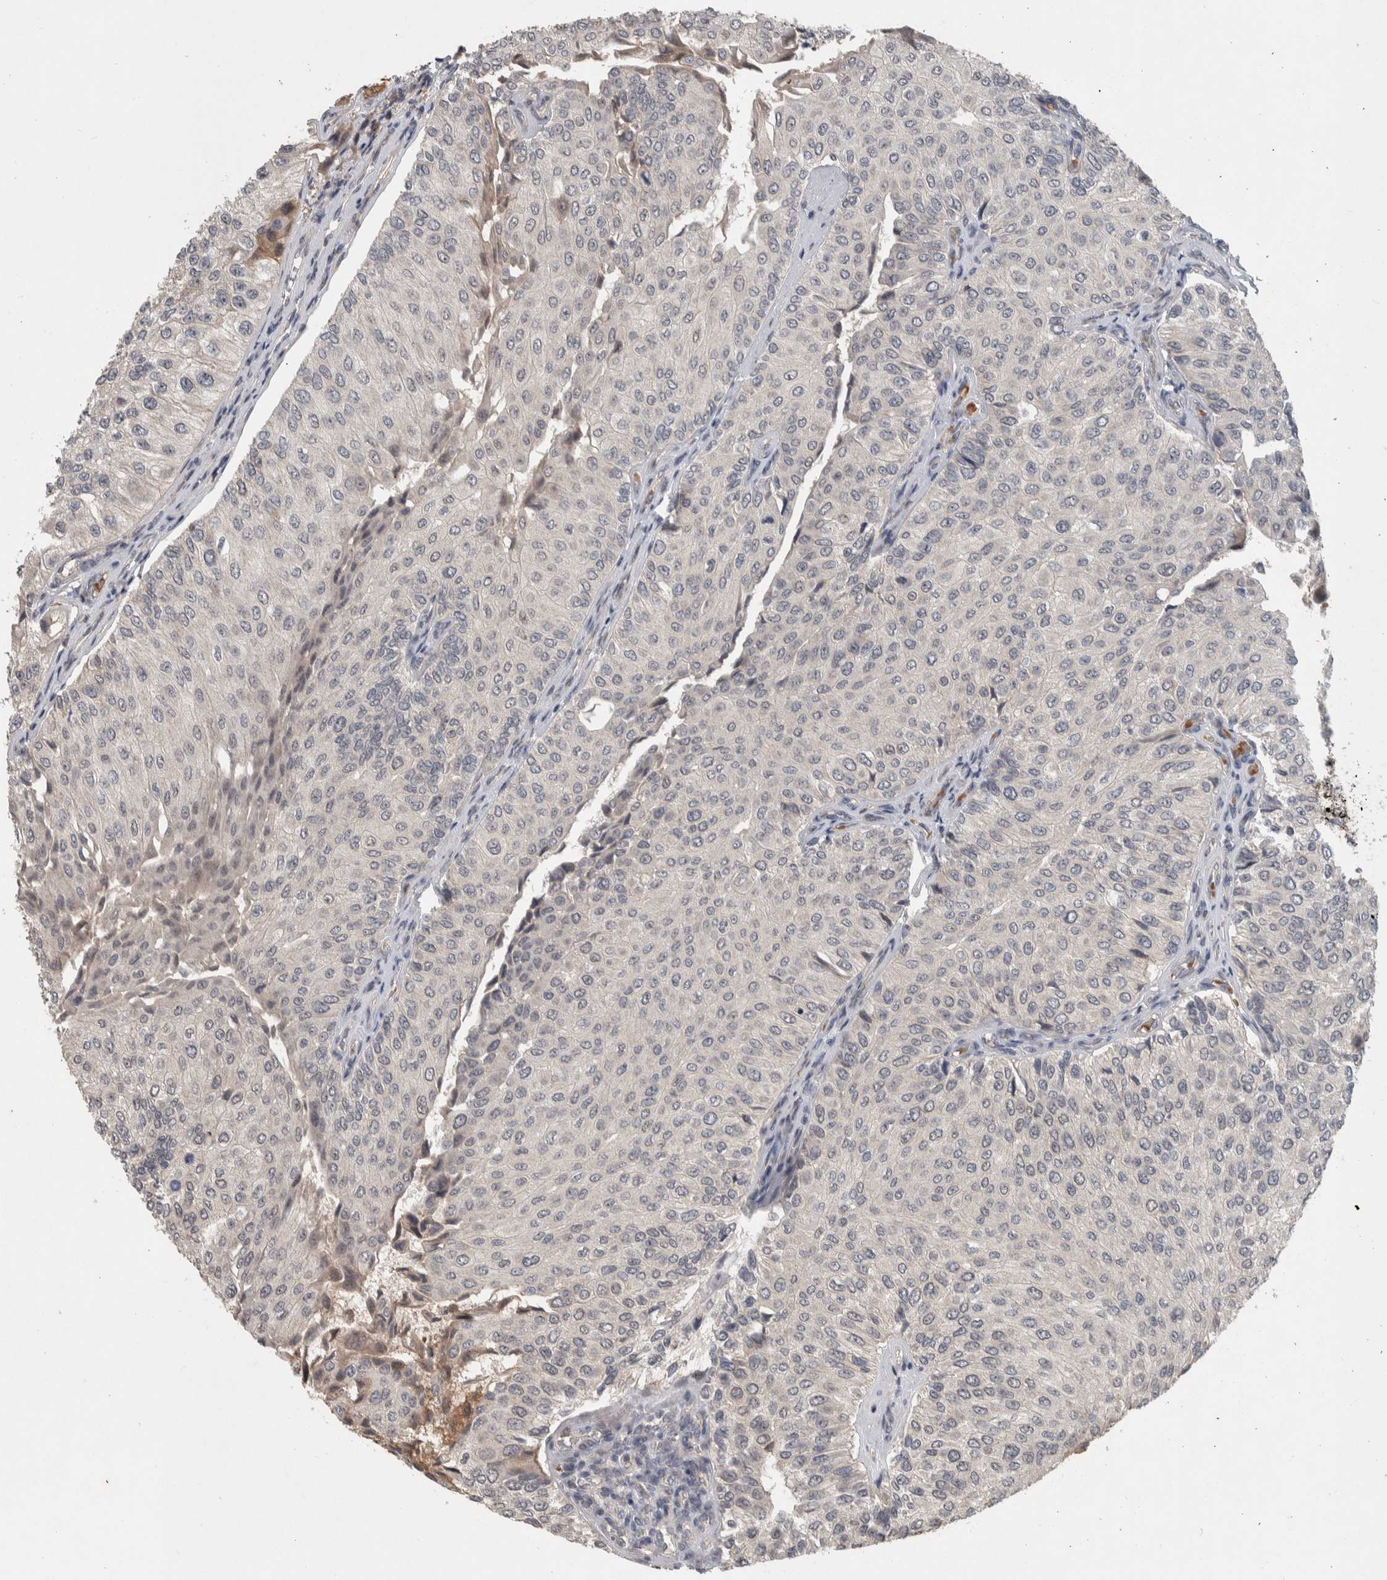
{"staining": {"intensity": "weak", "quantity": "<25%", "location": "cytoplasmic/membranous"}, "tissue": "urothelial cancer", "cell_type": "Tumor cells", "image_type": "cancer", "snomed": [{"axis": "morphology", "description": "Urothelial carcinoma, High grade"}, {"axis": "topography", "description": "Kidney"}, {"axis": "topography", "description": "Urinary bladder"}], "caption": "The photomicrograph displays no significant expression in tumor cells of high-grade urothelial carcinoma. Brightfield microscopy of immunohistochemistry stained with DAB (brown) and hematoxylin (blue), captured at high magnification.", "gene": "CHRM3", "patient": {"sex": "male", "age": 77}}